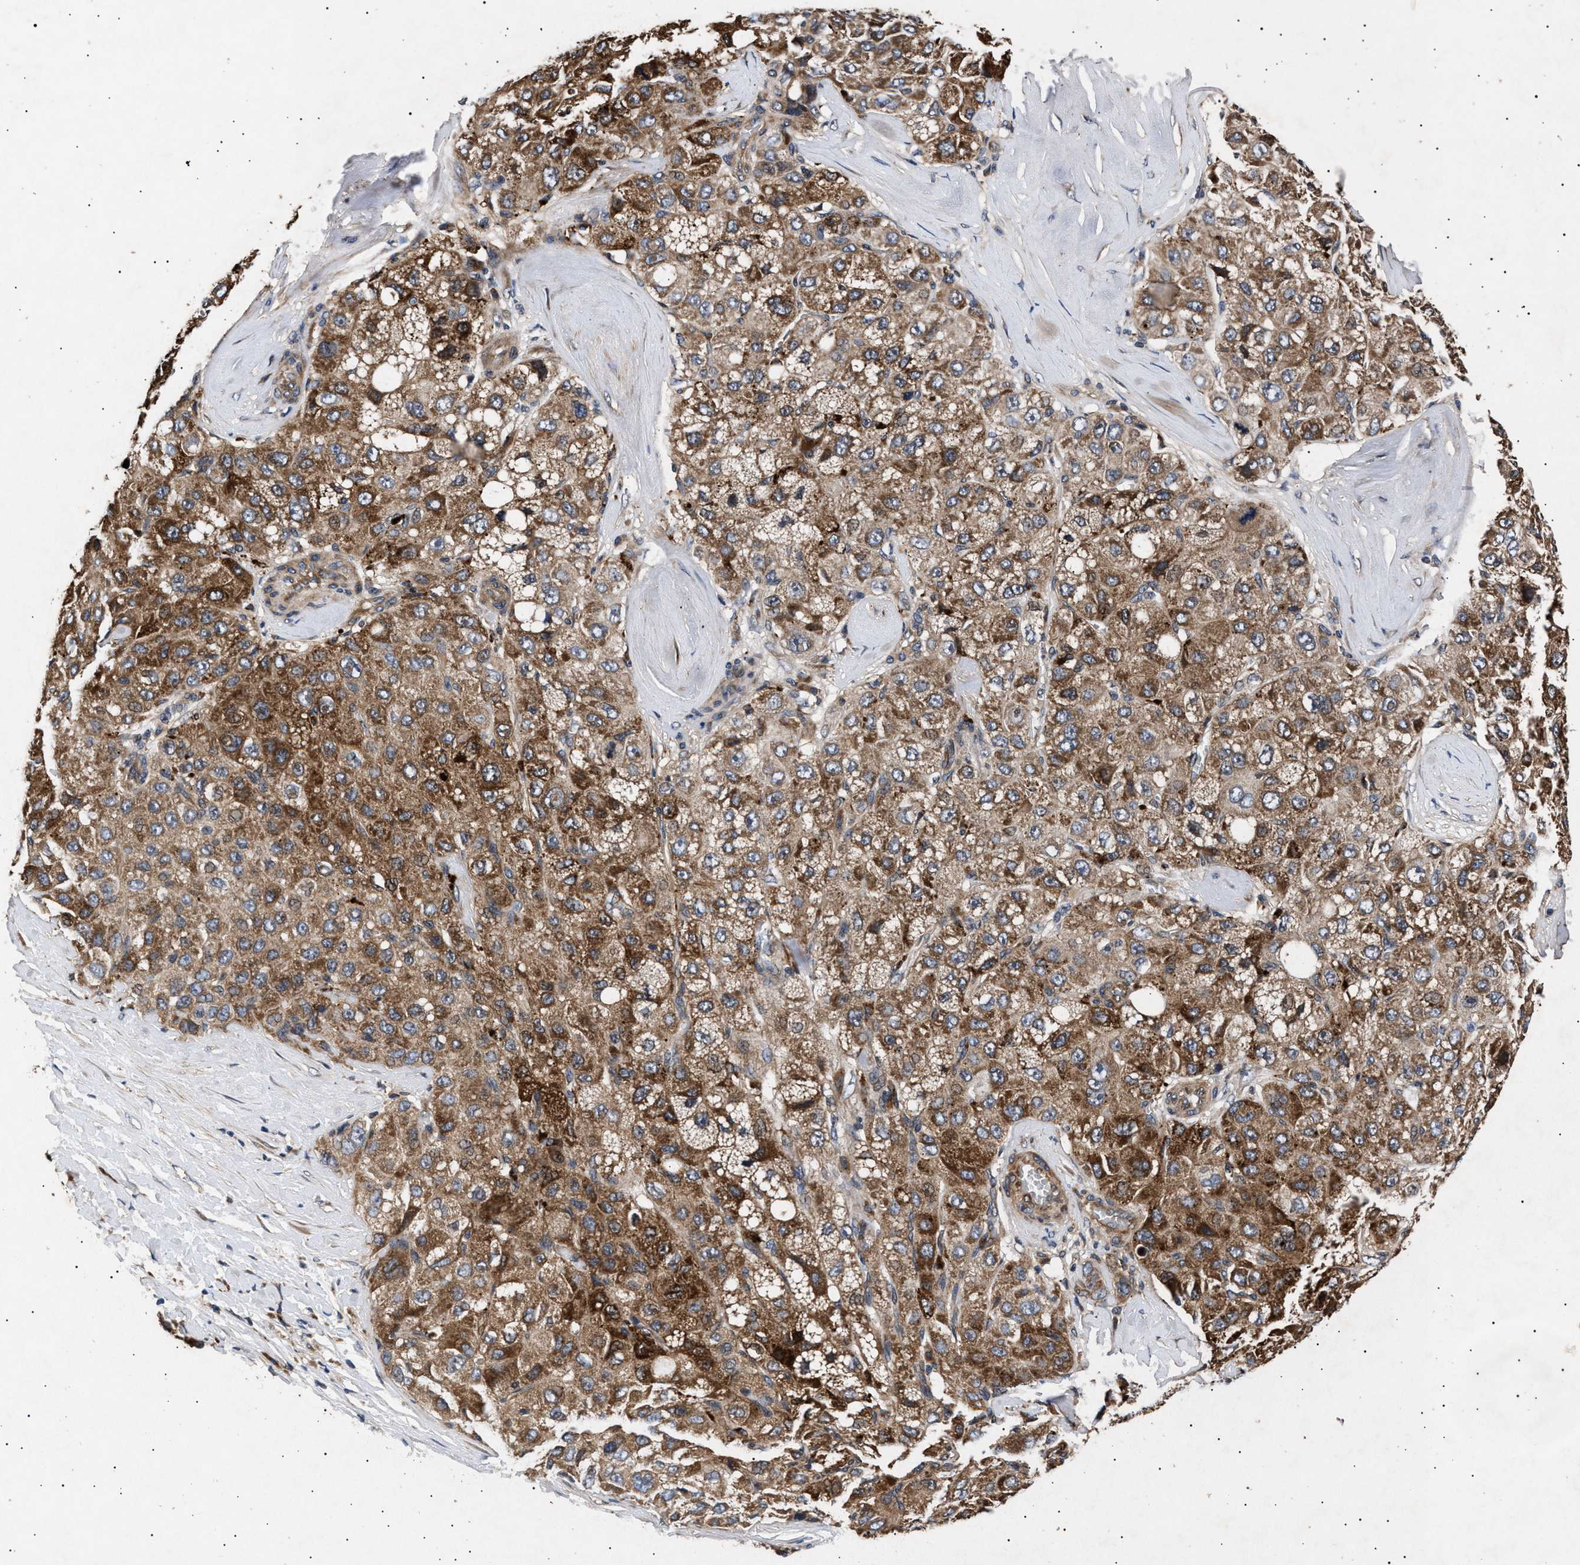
{"staining": {"intensity": "strong", "quantity": ">75%", "location": "cytoplasmic/membranous"}, "tissue": "liver cancer", "cell_type": "Tumor cells", "image_type": "cancer", "snomed": [{"axis": "morphology", "description": "Carcinoma, Hepatocellular, NOS"}, {"axis": "topography", "description": "Liver"}], "caption": "Approximately >75% of tumor cells in human liver cancer (hepatocellular carcinoma) demonstrate strong cytoplasmic/membranous protein expression as visualized by brown immunohistochemical staining.", "gene": "ITGB5", "patient": {"sex": "male", "age": 80}}